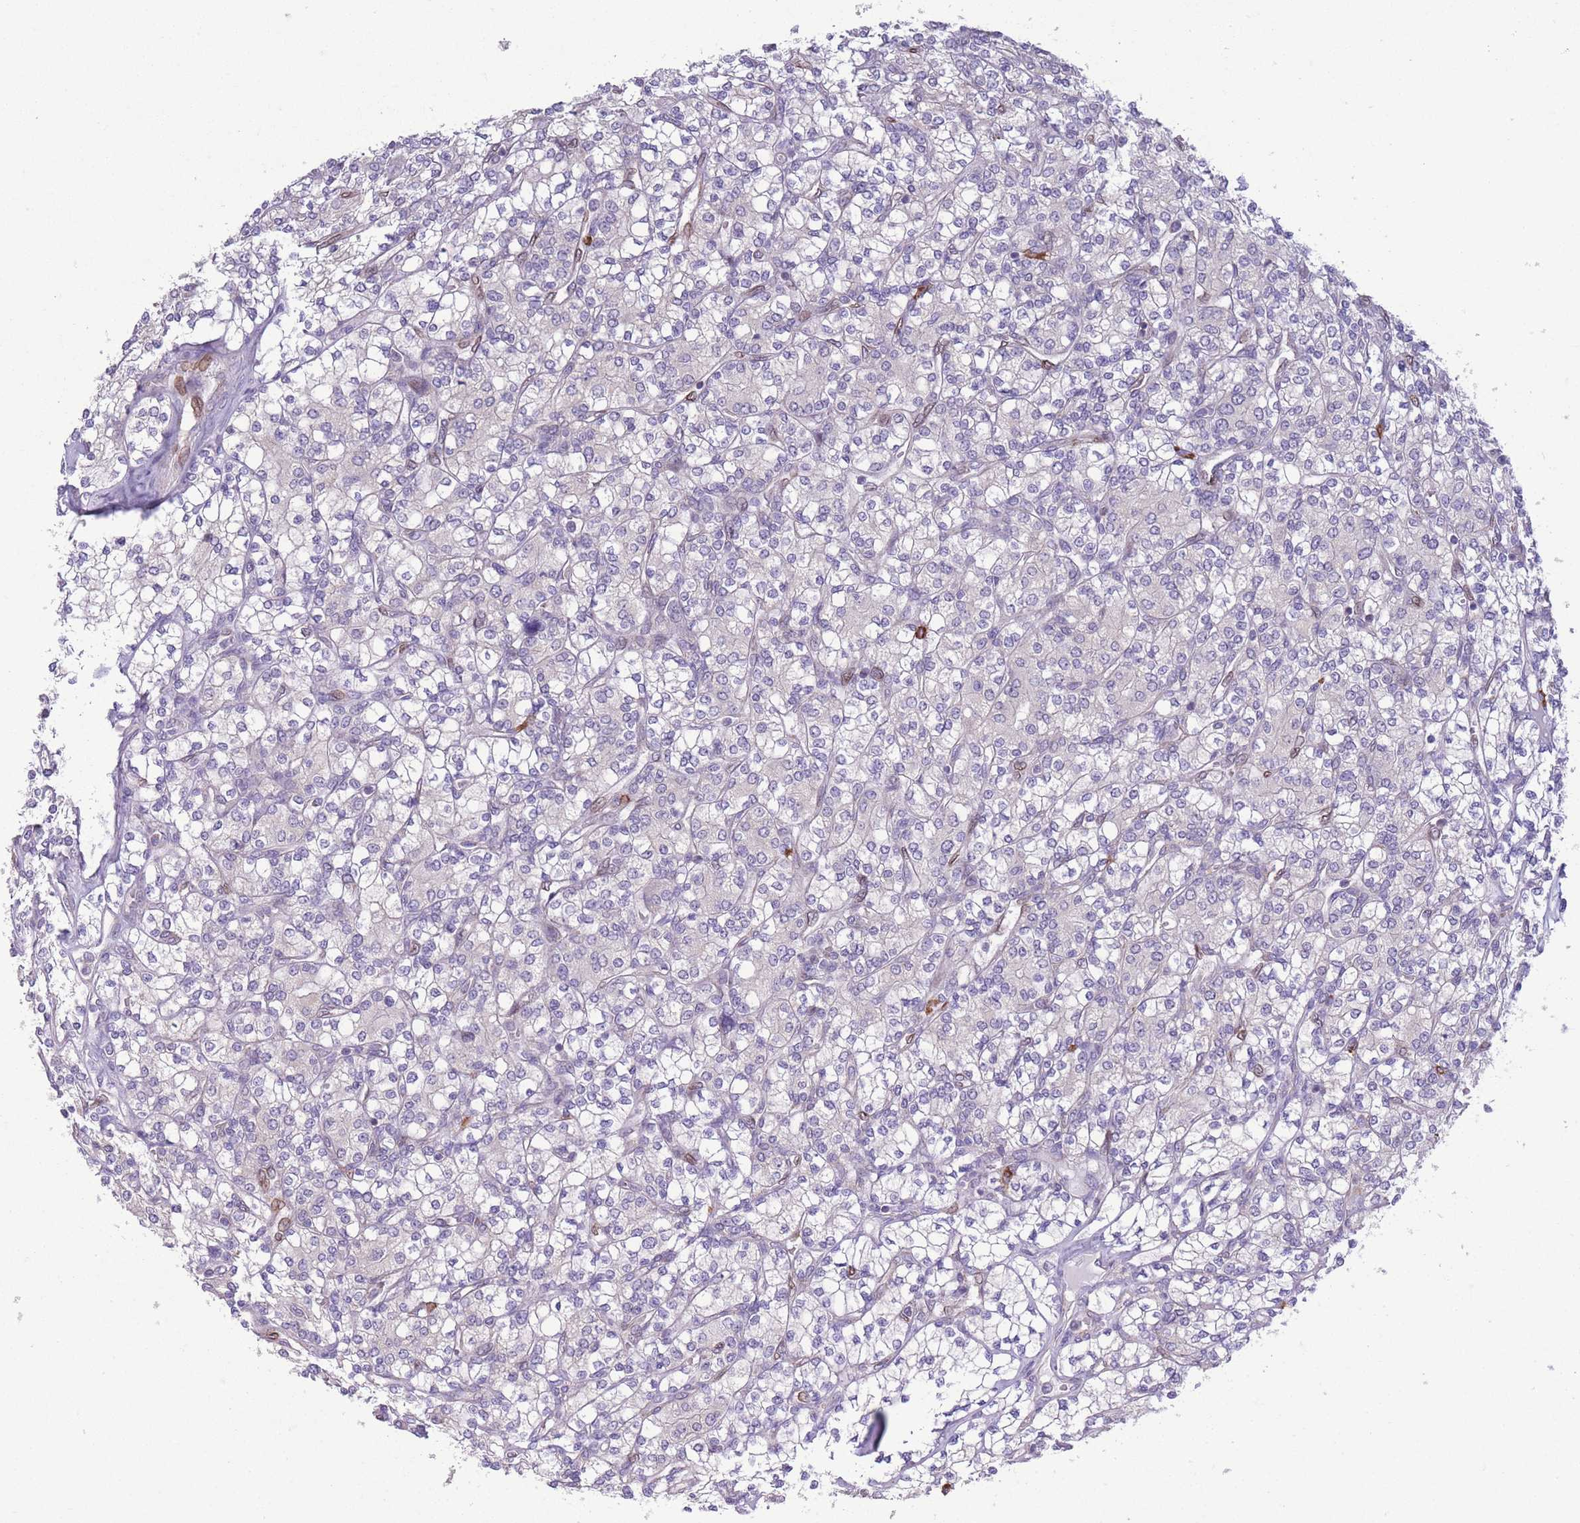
{"staining": {"intensity": "negative", "quantity": "none", "location": "none"}, "tissue": "renal cancer", "cell_type": "Tumor cells", "image_type": "cancer", "snomed": [{"axis": "morphology", "description": "Adenocarcinoma, NOS"}, {"axis": "topography", "description": "Kidney"}], "caption": "Photomicrograph shows no protein expression in tumor cells of adenocarcinoma (renal) tissue. The staining is performed using DAB brown chromogen with nuclei counter-stained in using hematoxylin.", "gene": "PDHA1", "patient": {"sex": "male", "age": 77}}